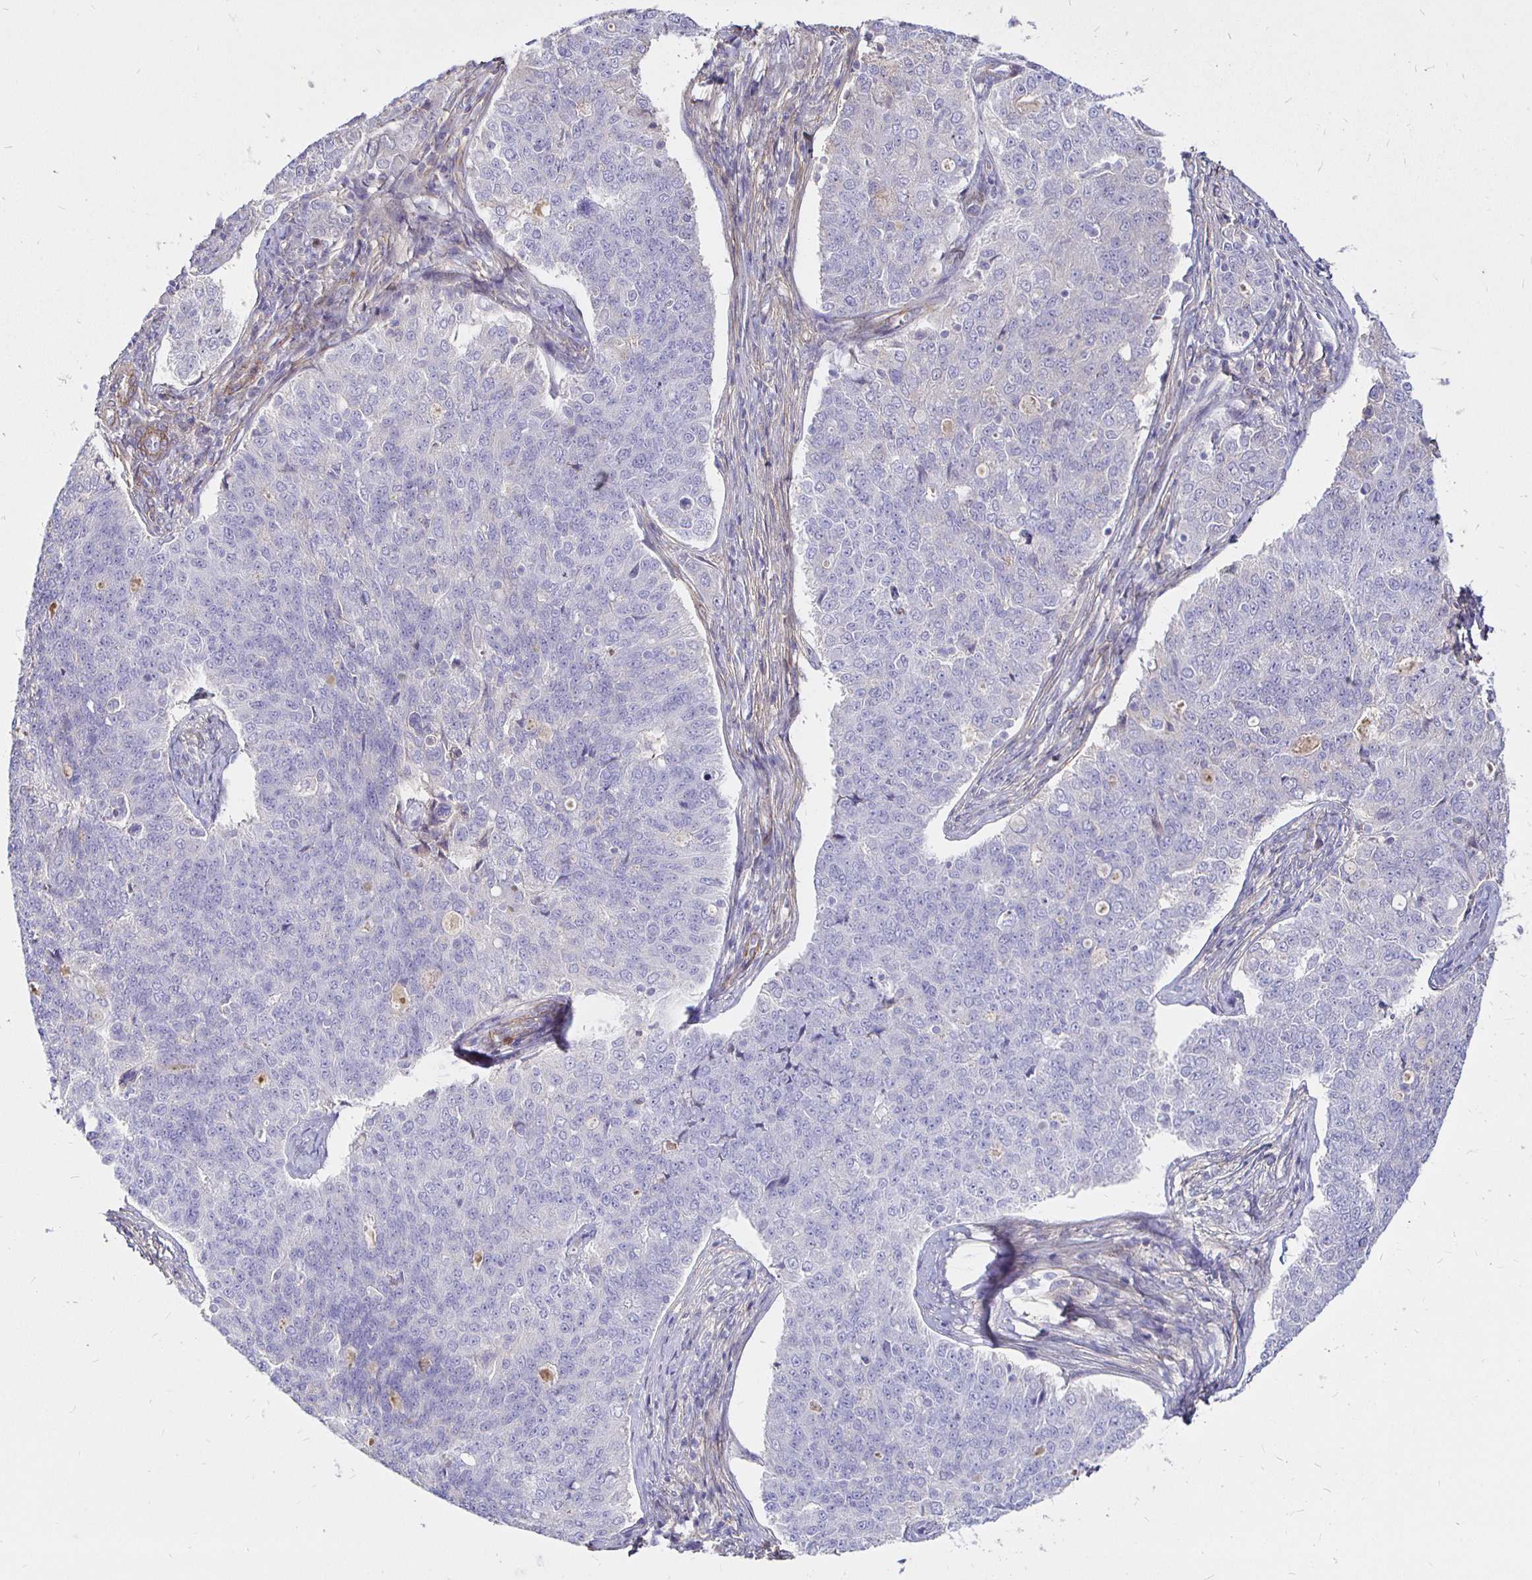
{"staining": {"intensity": "negative", "quantity": "none", "location": "none"}, "tissue": "endometrial cancer", "cell_type": "Tumor cells", "image_type": "cancer", "snomed": [{"axis": "morphology", "description": "Adenocarcinoma, NOS"}, {"axis": "topography", "description": "Endometrium"}], "caption": "The histopathology image reveals no significant expression in tumor cells of endometrial cancer.", "gene": "PALM2AKAP2", "patient": {"sex": "female", "age": 43}}